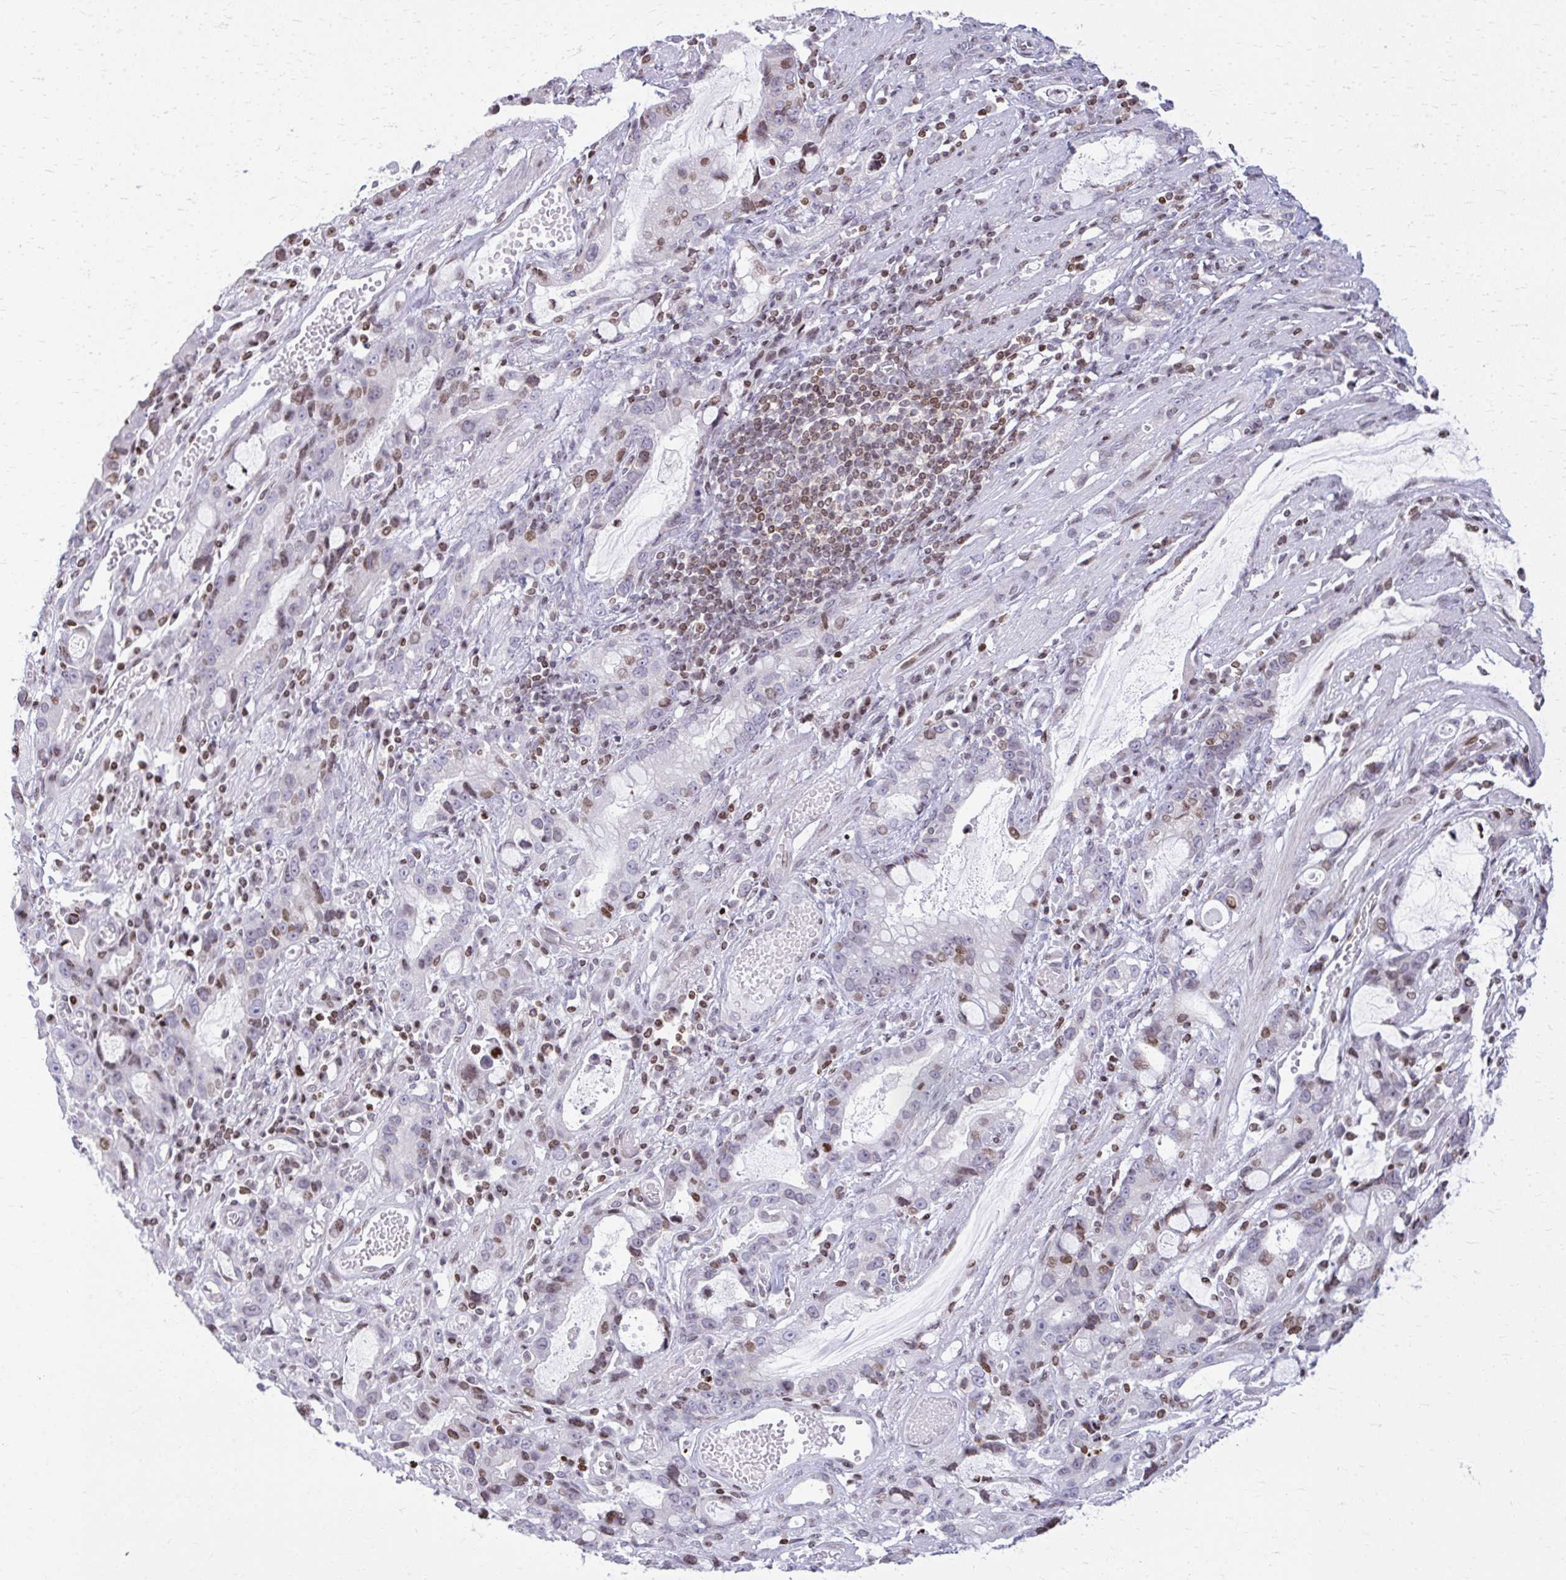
{"staining": {"intensity": "weak", "quantity": "25%-75%", "location": "nuclear"}, "tissue": "stomach cancer", "cell_type": "Tumor cells", "image_type": "cancer", "snomed": [{"axis": "morphology", "description": "Adenocarcinoma, NOS"}, {"axis": "topography", "description": "Stomach"}], "caption": "Immunohistochemistry (IHC) (DAB) staining of human stomach cancer (adenocarcinoma) shows weak nuclear protein staining in about 25%-75% of tumor cells. (DAB (3,3'-diaminobenzidine) IHC with brightfield microscopy, high magnification).", "gene": "AP5M1", "patient": {"sex": "male", "age": 55}}